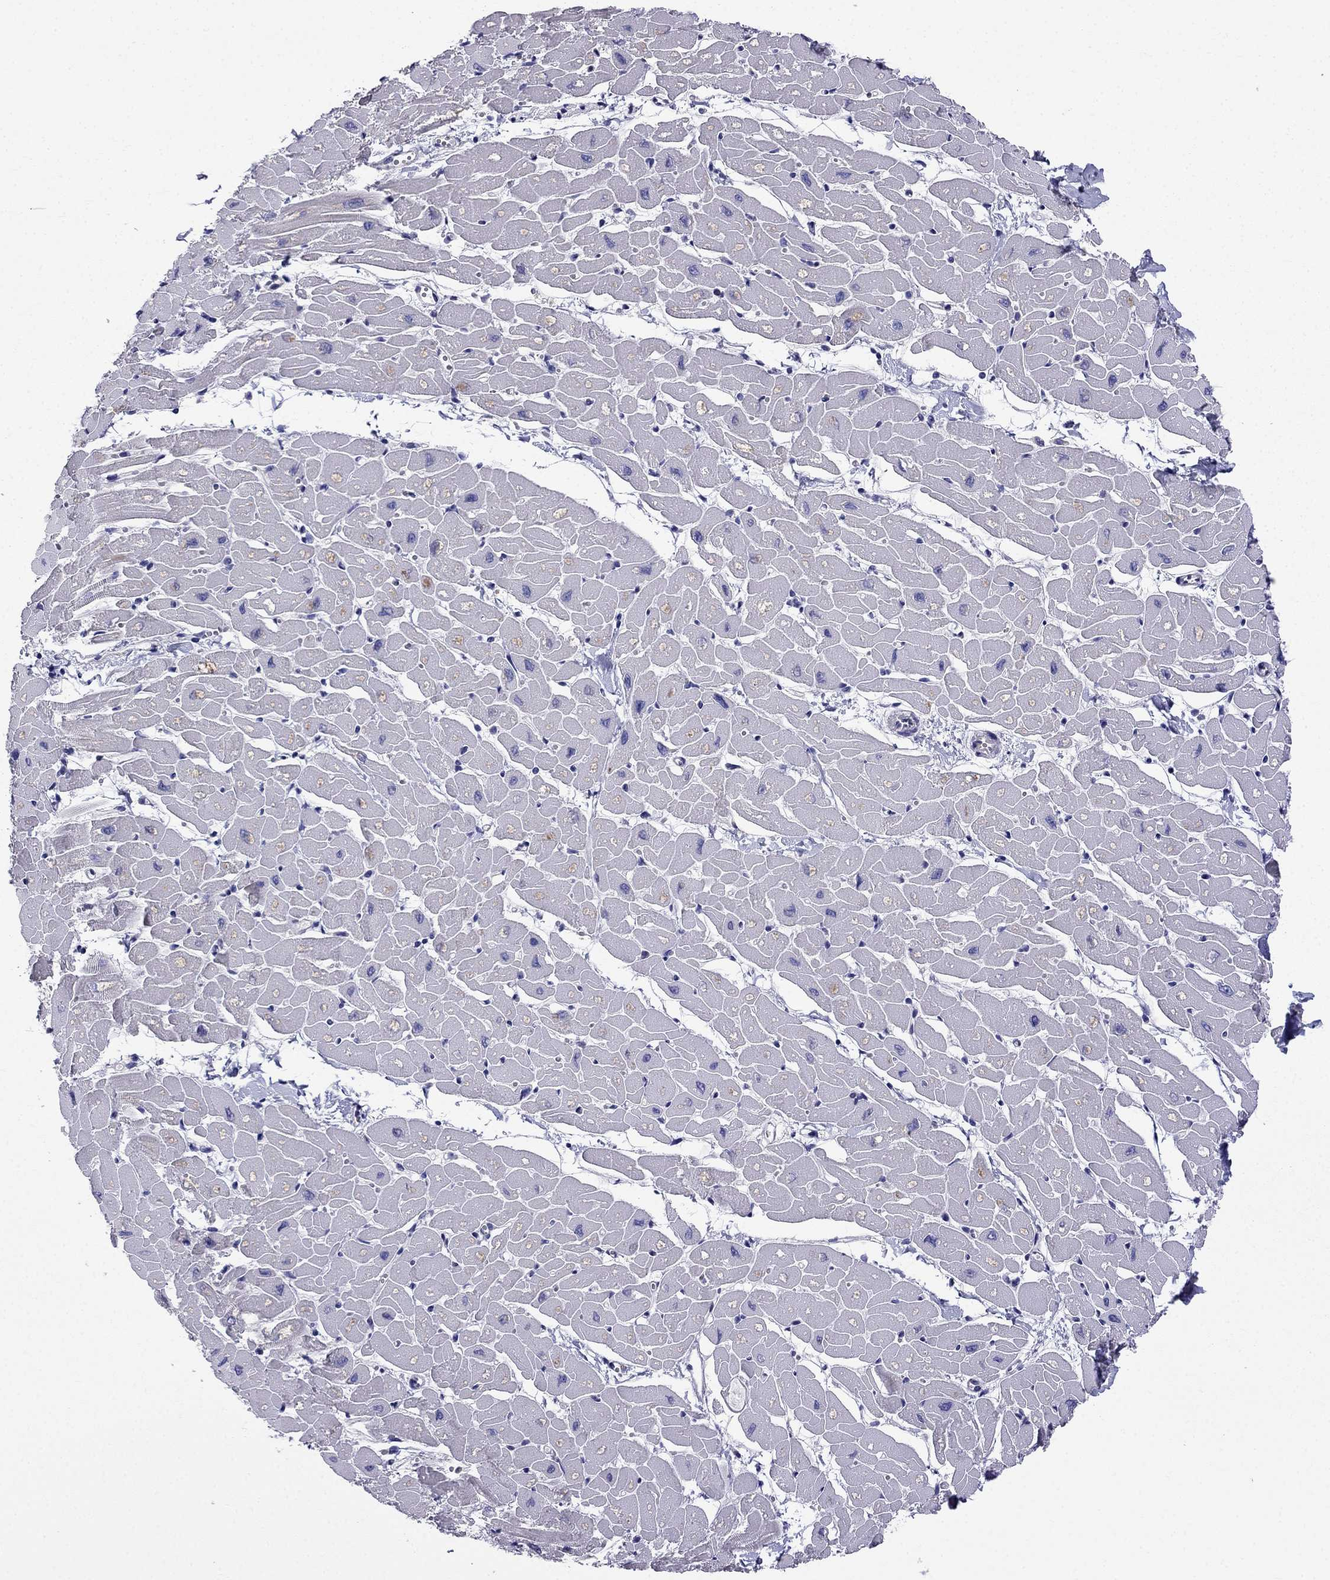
{"staining": {"intensity": "negative", "quantity": "none", "location": "none"}, "tissue": "heart muscle", "cell_type": "Cardiomyocytes", "image_type": "normal", "snomed": [{"axis": "morphology", "description": "Normal tissue, NOS"}, {"axis": "topography", "description": "Heart"}], "caption": "The photomicrograph reveals no significant expression in cardiomyocytes of heart muscle.", "gene": "GNAL", "patient": {"sex": "male", "age": 57}}